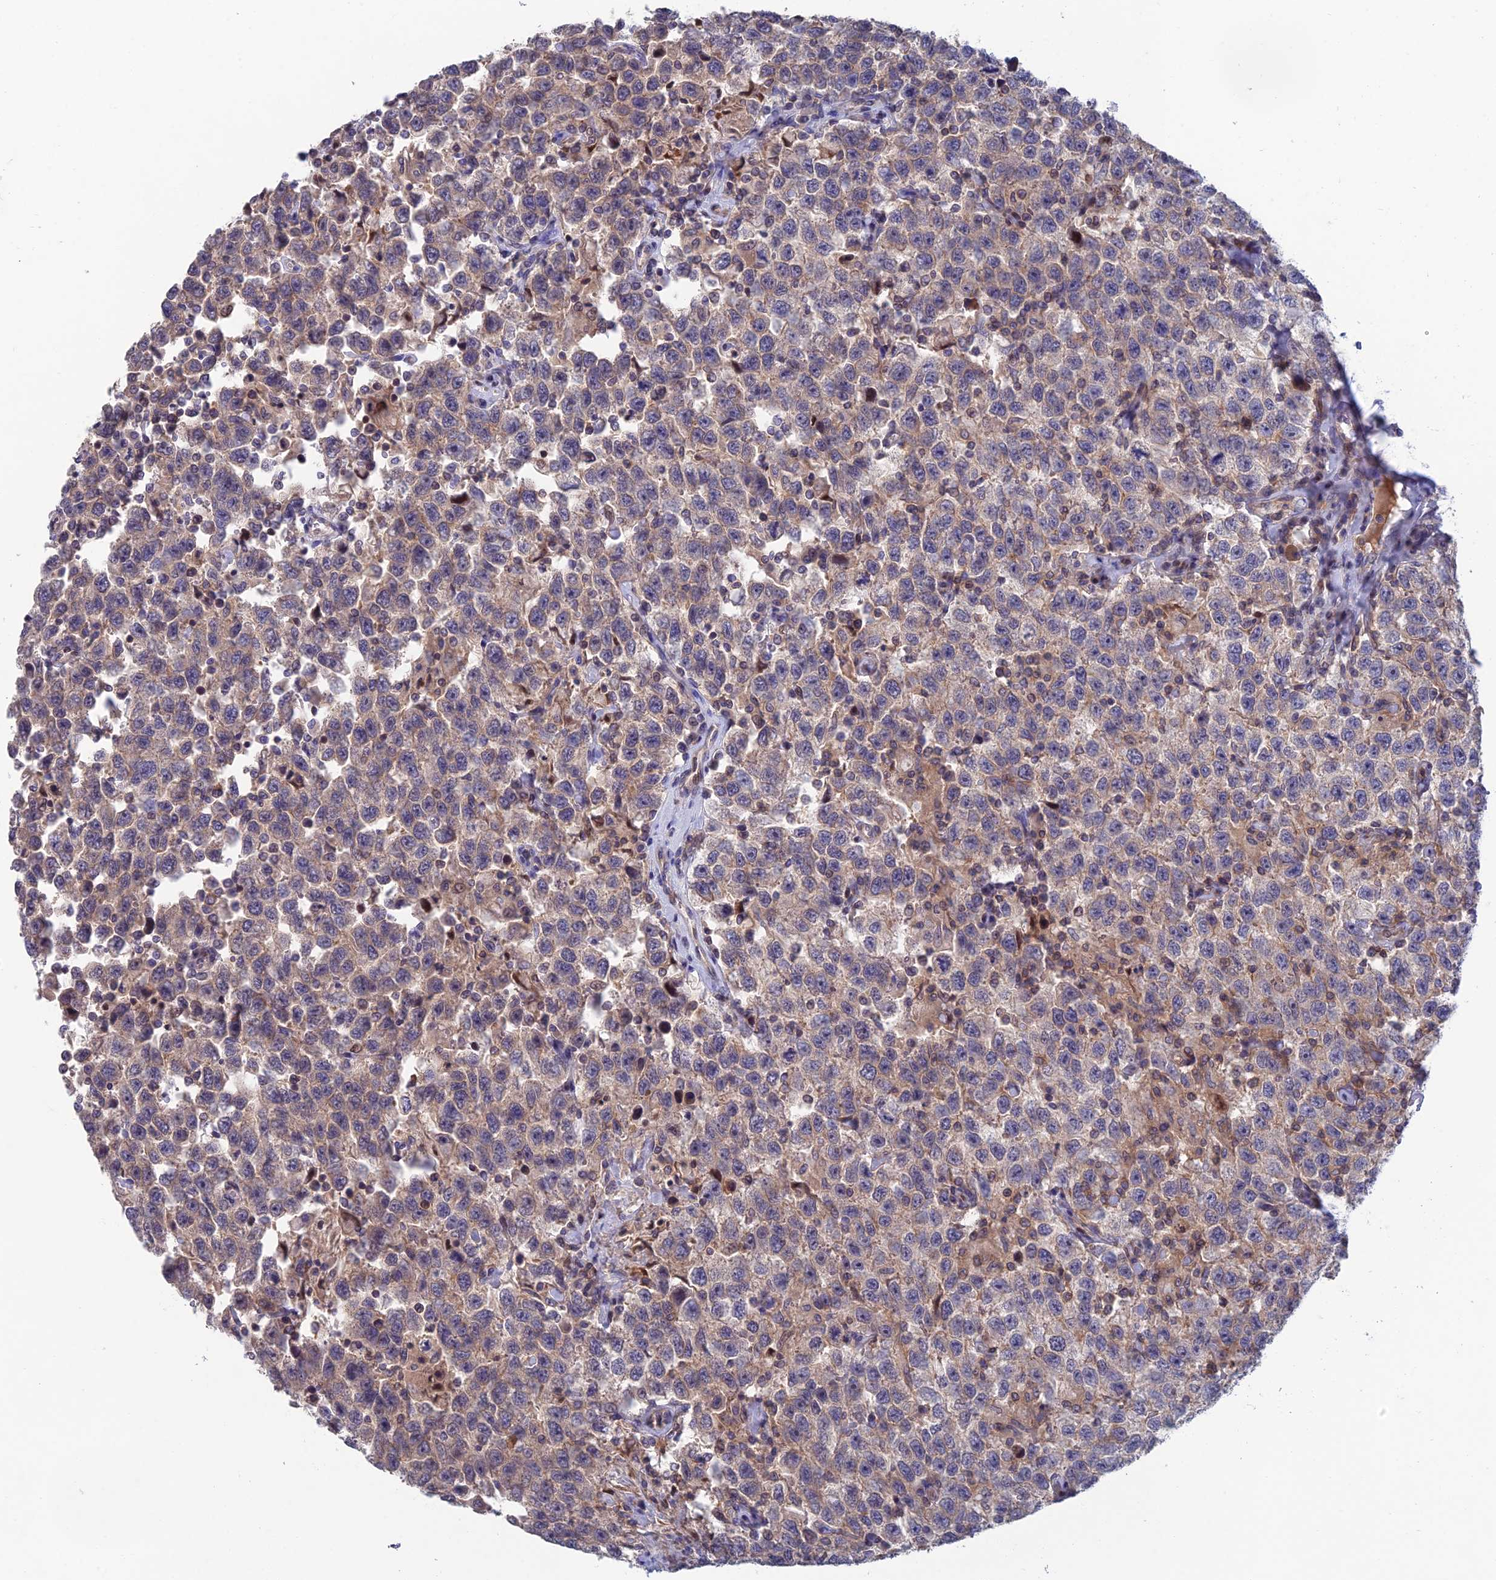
{"staining": {"intensity": "weak", "quantity": "25%-75%", "location": "cytoplasmic/membranous"}, "tissue": "testis cancer", "cell_type": "Tumor cells", "image_type": "cancer", "snomed": [{"axis": "morphology", "description": "Seminoma, NOS"}, {"axis": "topography", "description": "Testis"}], "caption": "This photomicrograph shows immunohistochemistry (IHC) staining of human testis cancer (seminoma), with low weak cytoplasmic/membranous expression in about 25%-75% of tumor cells.", "gene": "USP37", "patient": {"sex": "male", "age": 41}}